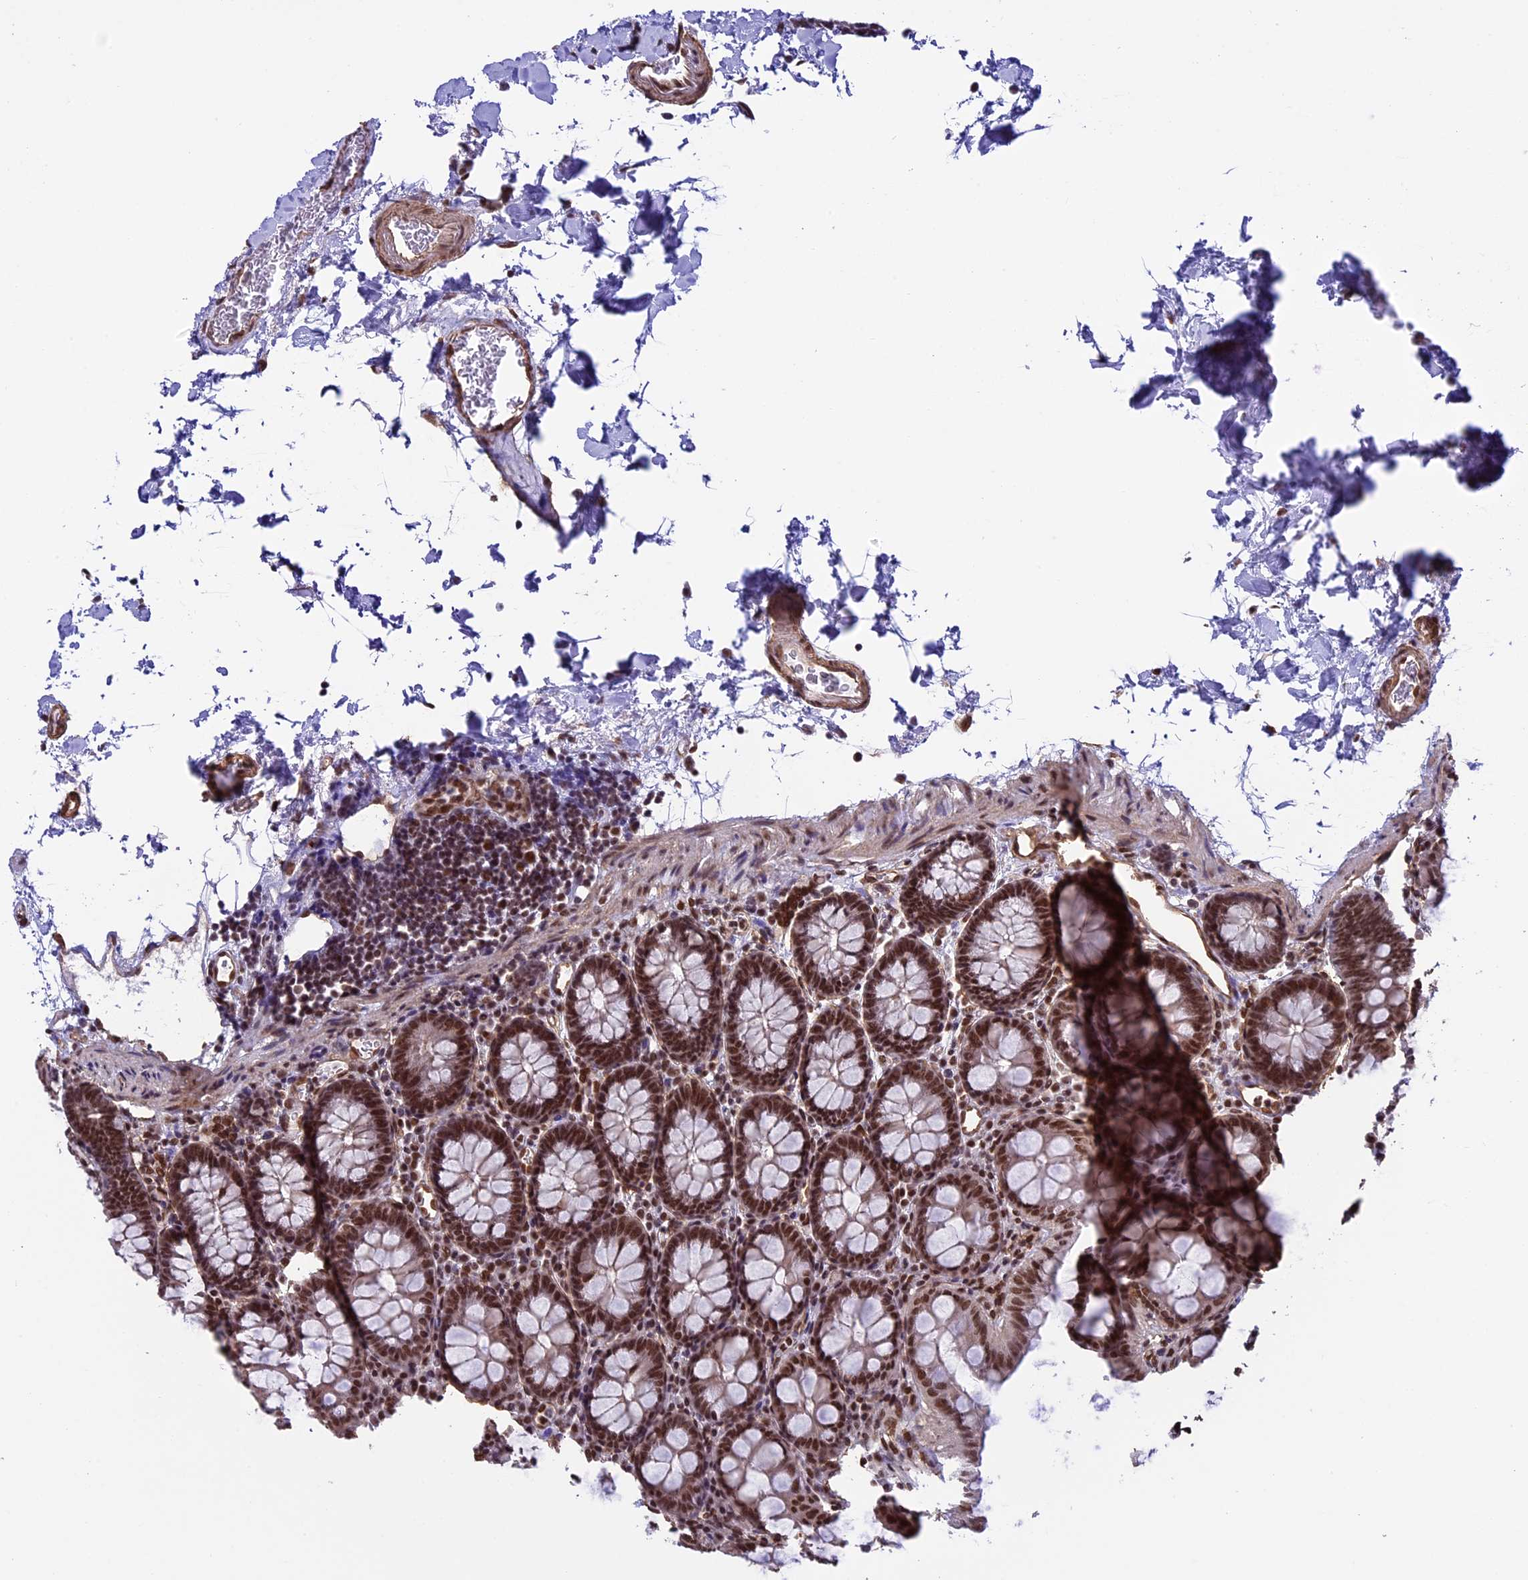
{"staining": {"intensity": "strong", "quantity": ">75%", "location": "nuclear"}, "tissue": "colon", "cell_type": "Endothelial cells", "image_type": "normal", "snomed": [{"axis": "morphology", "description": "Normal tissue, NOS"}, {"axis": "topography", "description": "Colon"}], "caption": "Immunohistochemistry (IHC) photomicrograph of normal colon: human colon stained using immunohistochemistry demonstrates high levels of strong protein expression localized specifically in the nuclear of endothelial cells, appearing as a nuclear brown color.", "gene": "MPHOSPH8", "patient": {"sex": "male", "age": 75}}